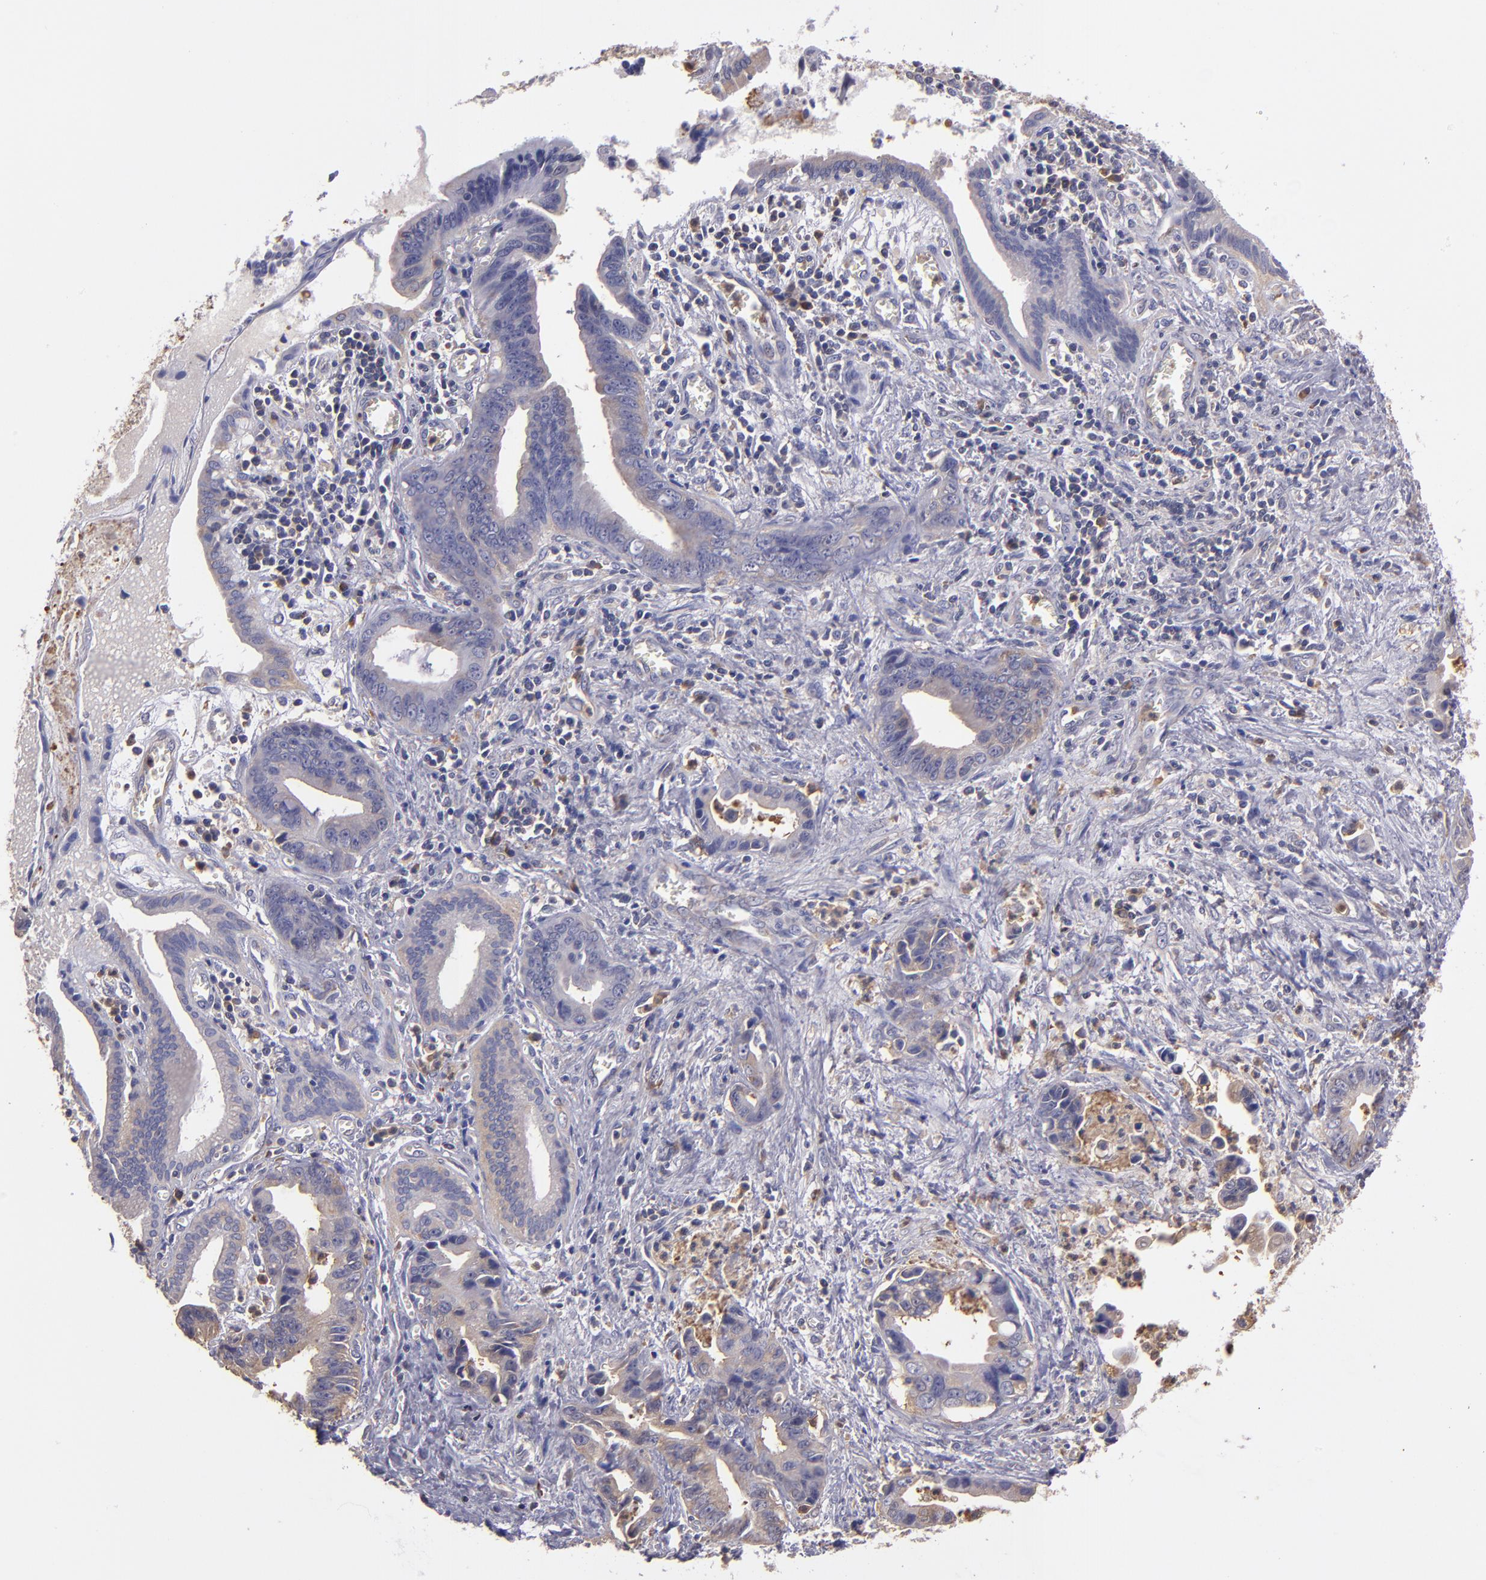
{"staining": {"intensity": "weak", "quantity": "<25%", "location": "cytoplasmic/membranous"}, "tissue": "liver cancer", "cell_type": "Tumor cells", "image_type": "cancer", "snomed": [{"axis": "morphology", "description": "Cholangiocarcinoma"}, {"axis": "topography", "description": "Liver"}], "caption": "Immunohistochemistry of human cholangiocarcinoma (liver) reveals no expression in tumor cells.", "gene": "CARS1", "patient": {"sex": "female", "age": 55}}